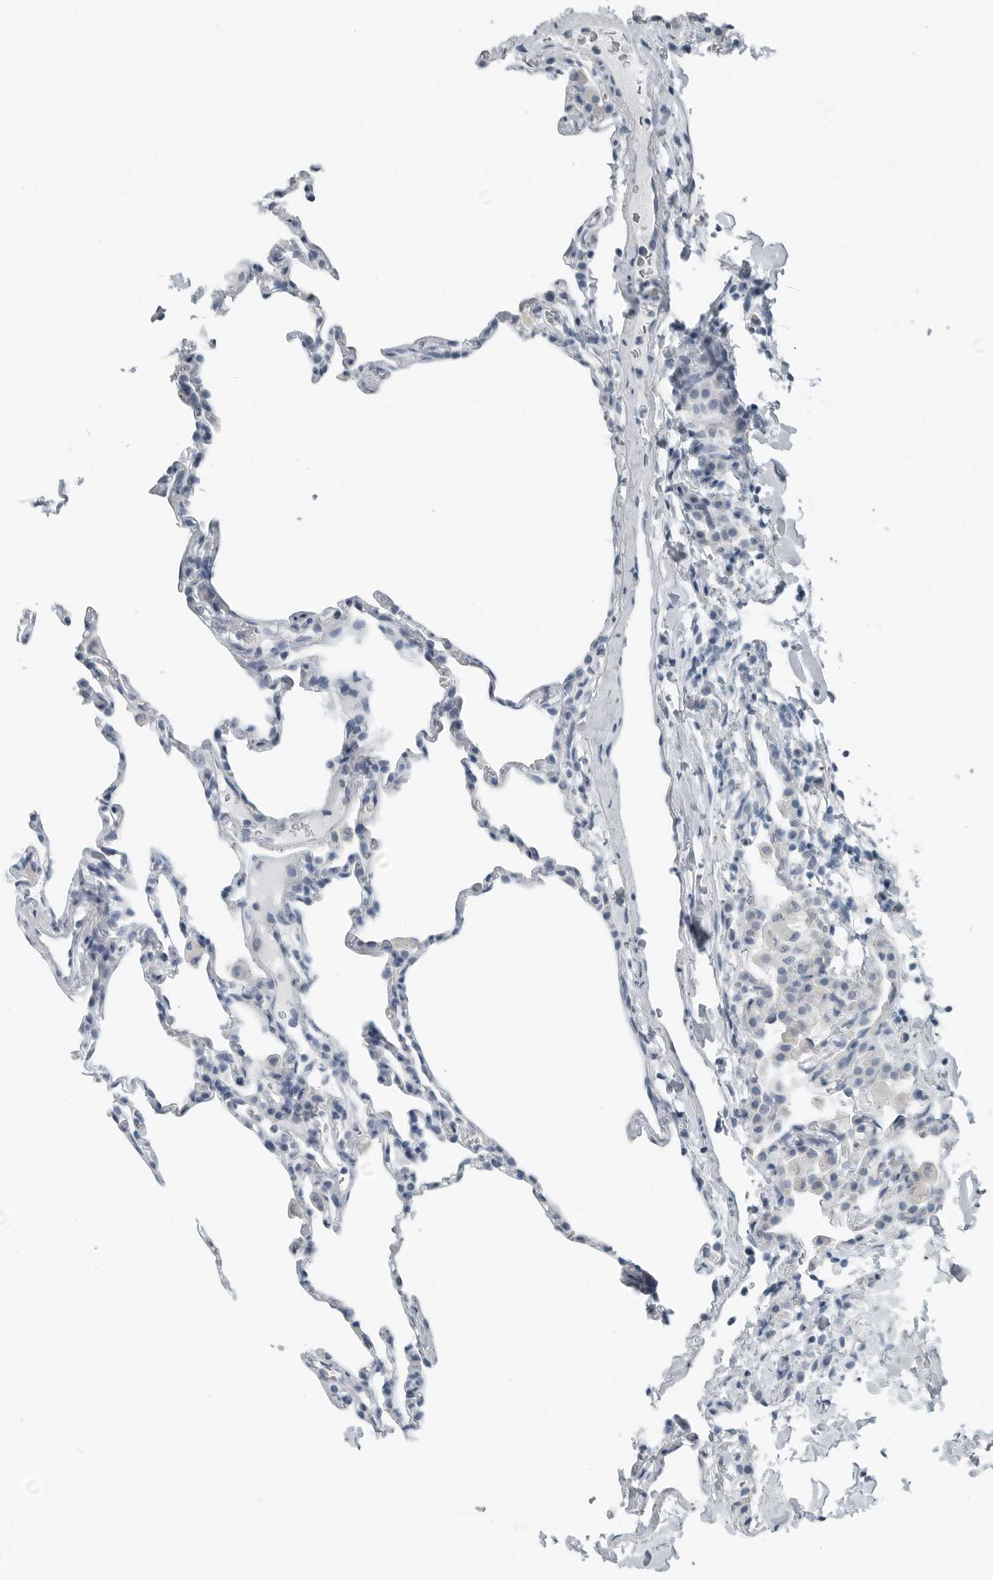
{"staining": {"intensity": "negative", "quantity": "none", "location": "none"}, "tissue": "lung", "cell_type": "Alveolar cells", "image_type": "normal", "snomed": [{"axis": "morphology", "description": "Normal tissue, NOS"}, {"axis": "topography", "description": "Lung"}], "caption": "This is an immunohistochemistry (IHC) micrograph of benign lung. There is no expression in alveolar cells.", "gene": "ZPBP2", "patient": {"sex": "male", "age": 20}}